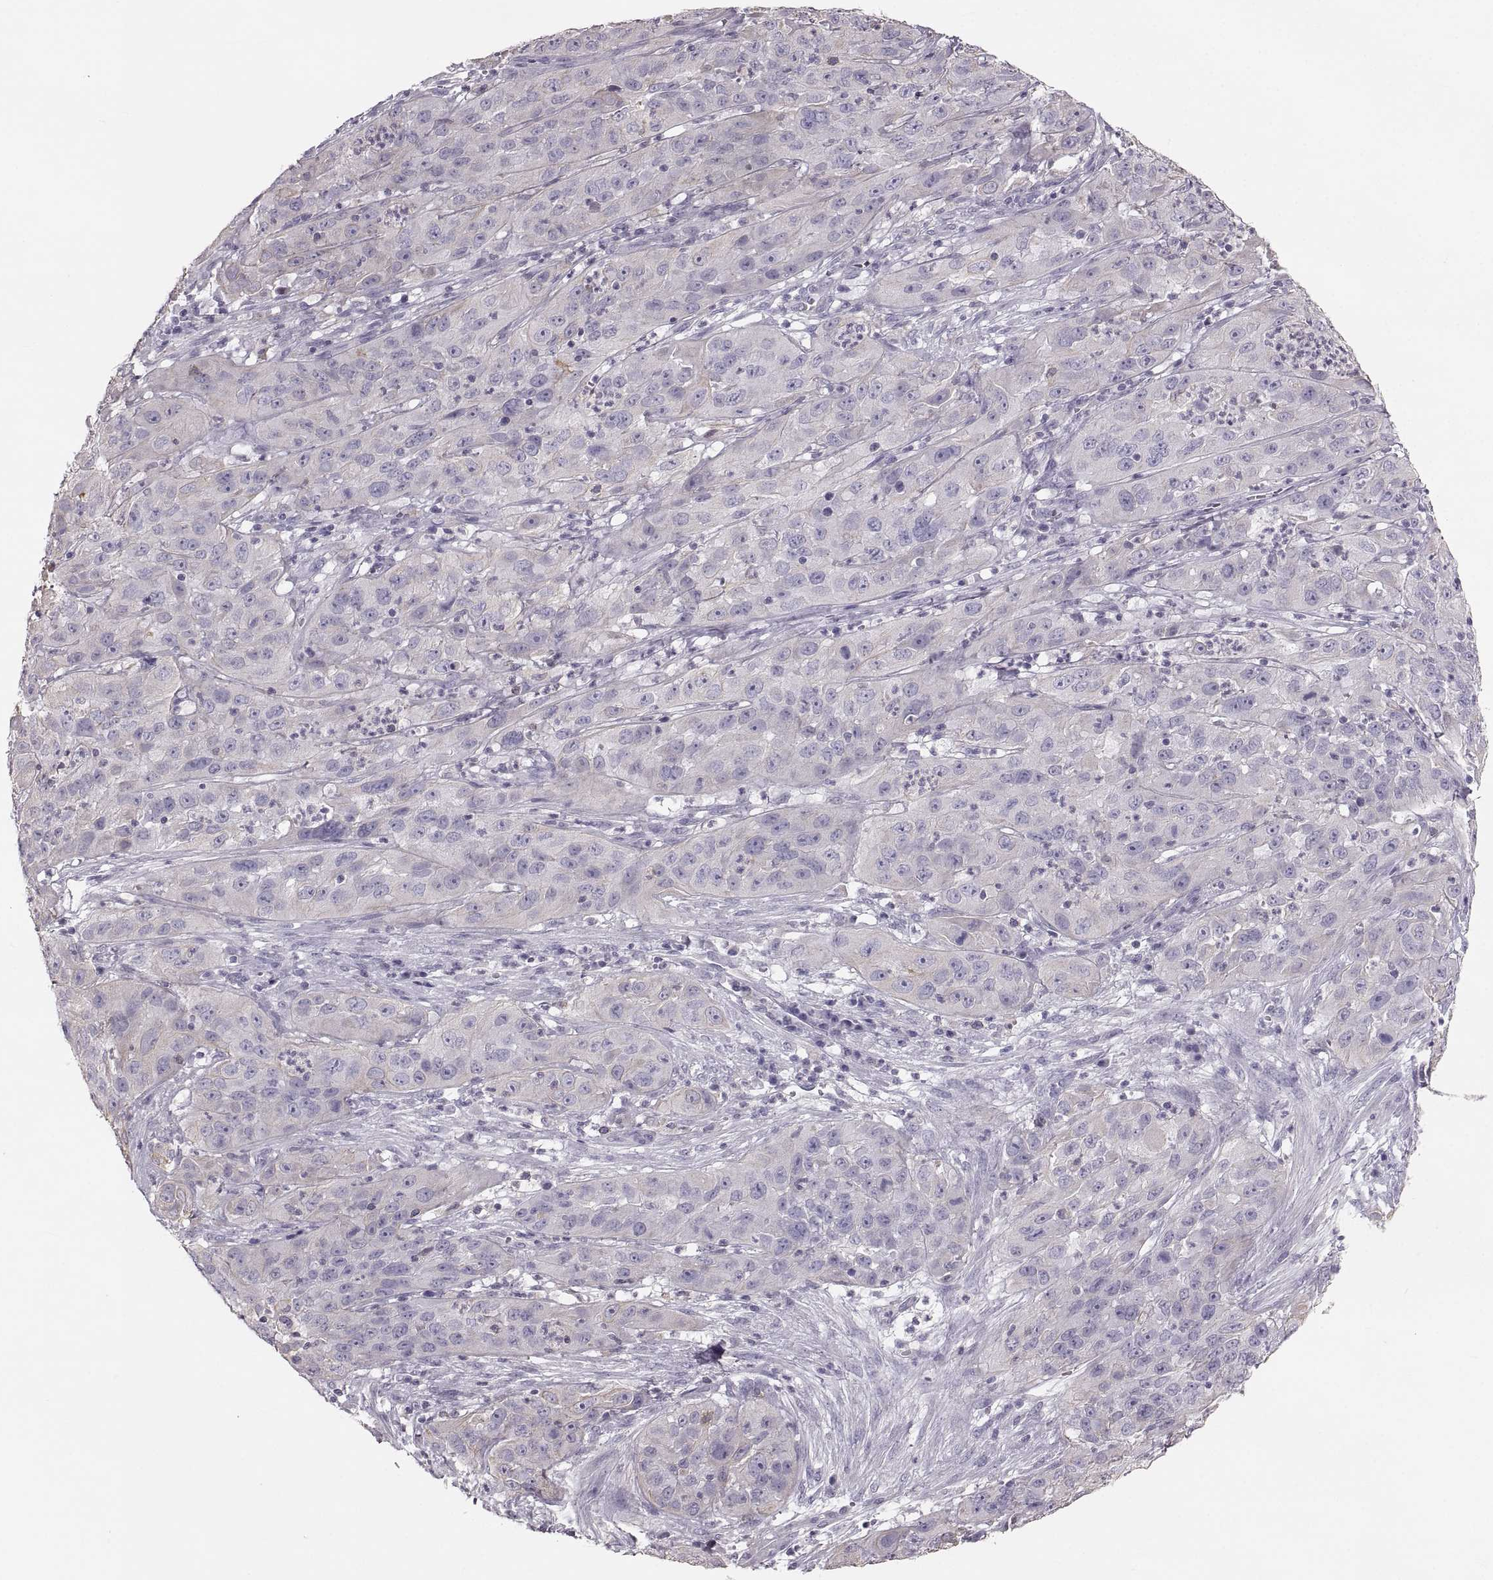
{"staining": {"intensity": "negative", "quantity": "none", "location": "none"}, "tissue": "cervical cancer", "cell_type": "Tumor cells", "image_type": "cancer", "snomed": [{"axis": "morphology", "description": "Squamous cell carcinoma, NOS"}, {"axis": "topography", "description": "Cervix"}], "caption": "Micrograph shows no protein staining in tumor cells of cervical cancer tissue.", "gene": "RUNDC3A", "patient": {"sex": "female", "age": 32}}